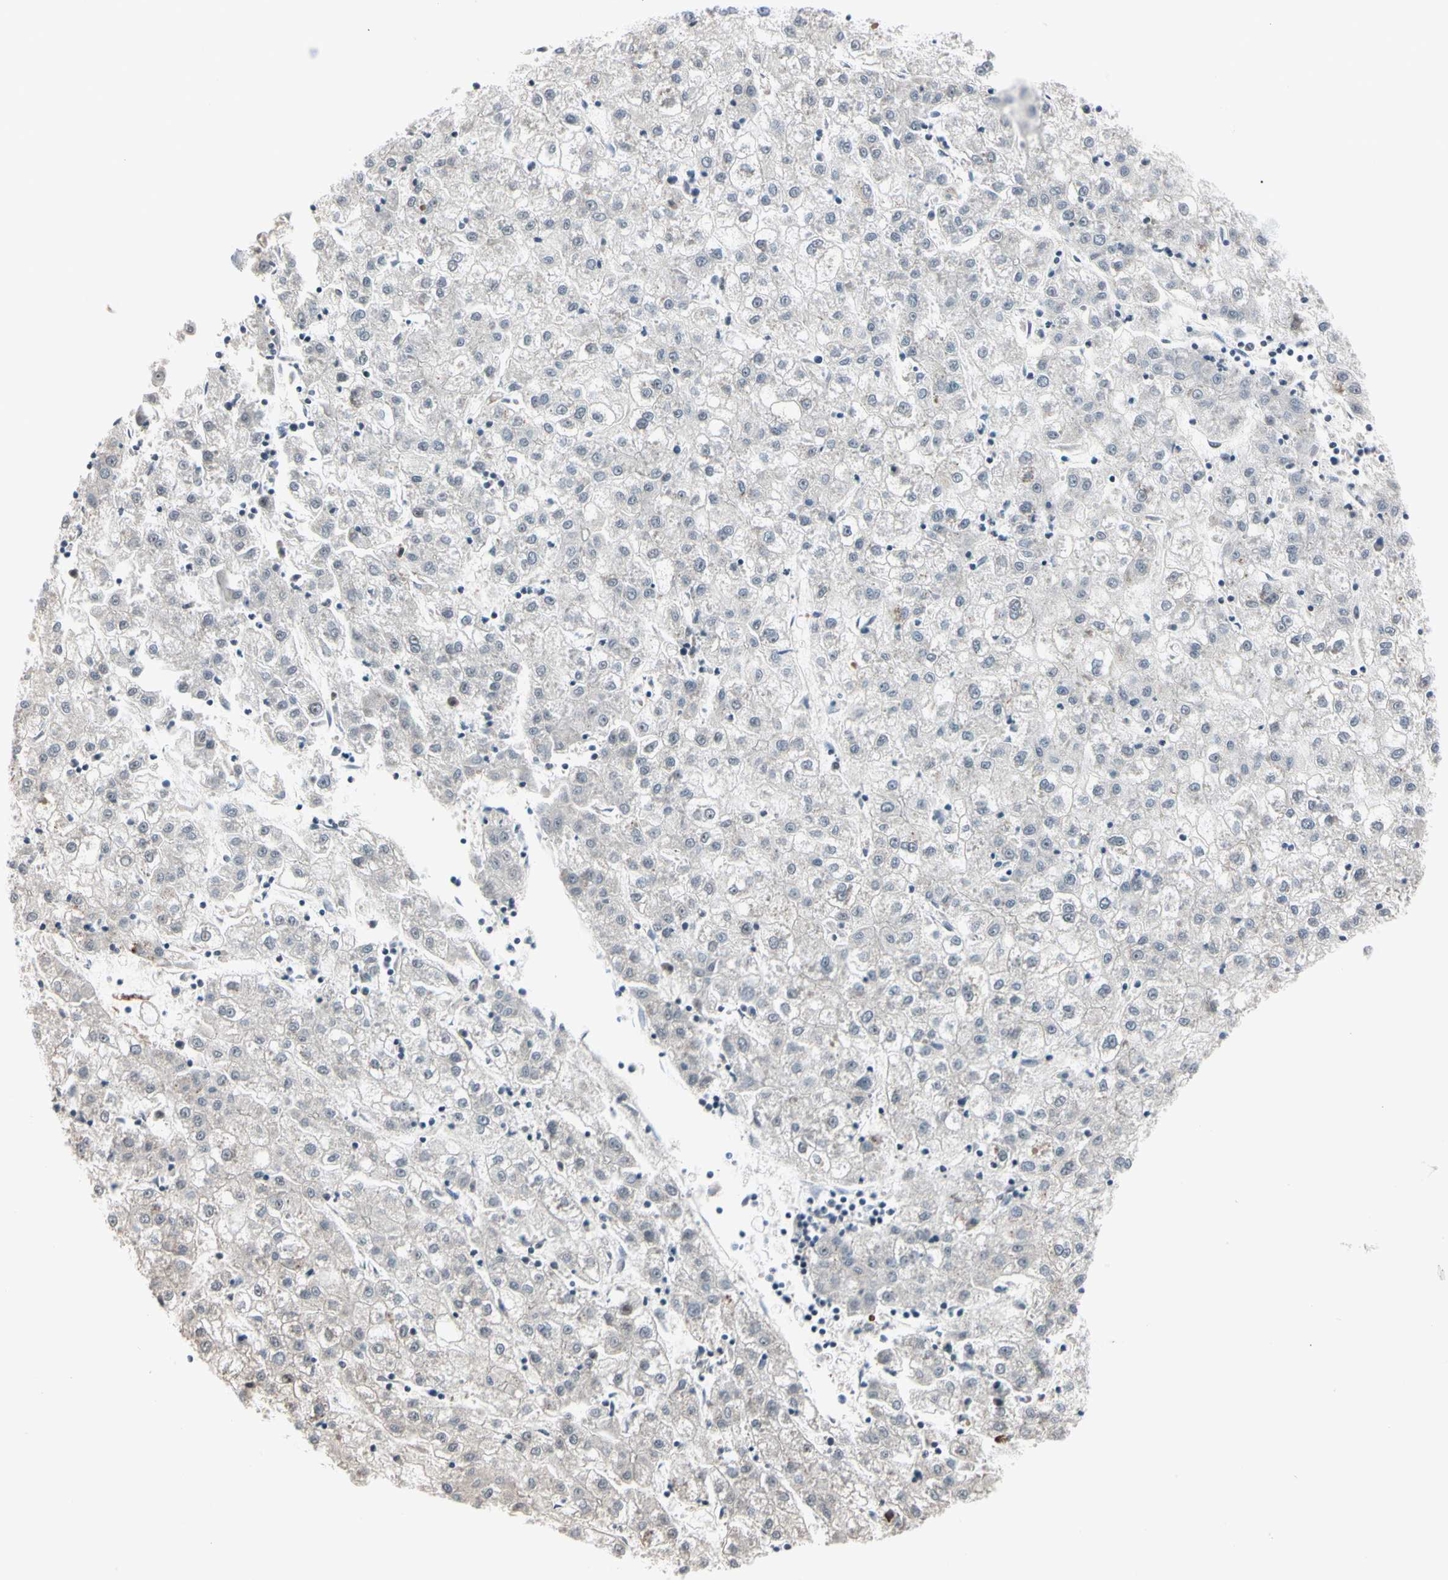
{"staining": {"intensity": "negative", "quantity": "none", "location": "none"}, "tissue": "liver cancer", "cell_type": "Tumor cells", "image_type": "cancer", "snomed": [{"axis": "morphology", "description": "Carcinoma, Hepatocellular, NOS"}, {"axis": "topography", "description": "Liver"}], "caption": "DAB (3,3'-diaminobenzidine) immunohistochemical staining of liver cancer reveals no significant positivity in tumor cells.", "gene": "FOXO3", "patient": {"sex": "male", "age": 72}}